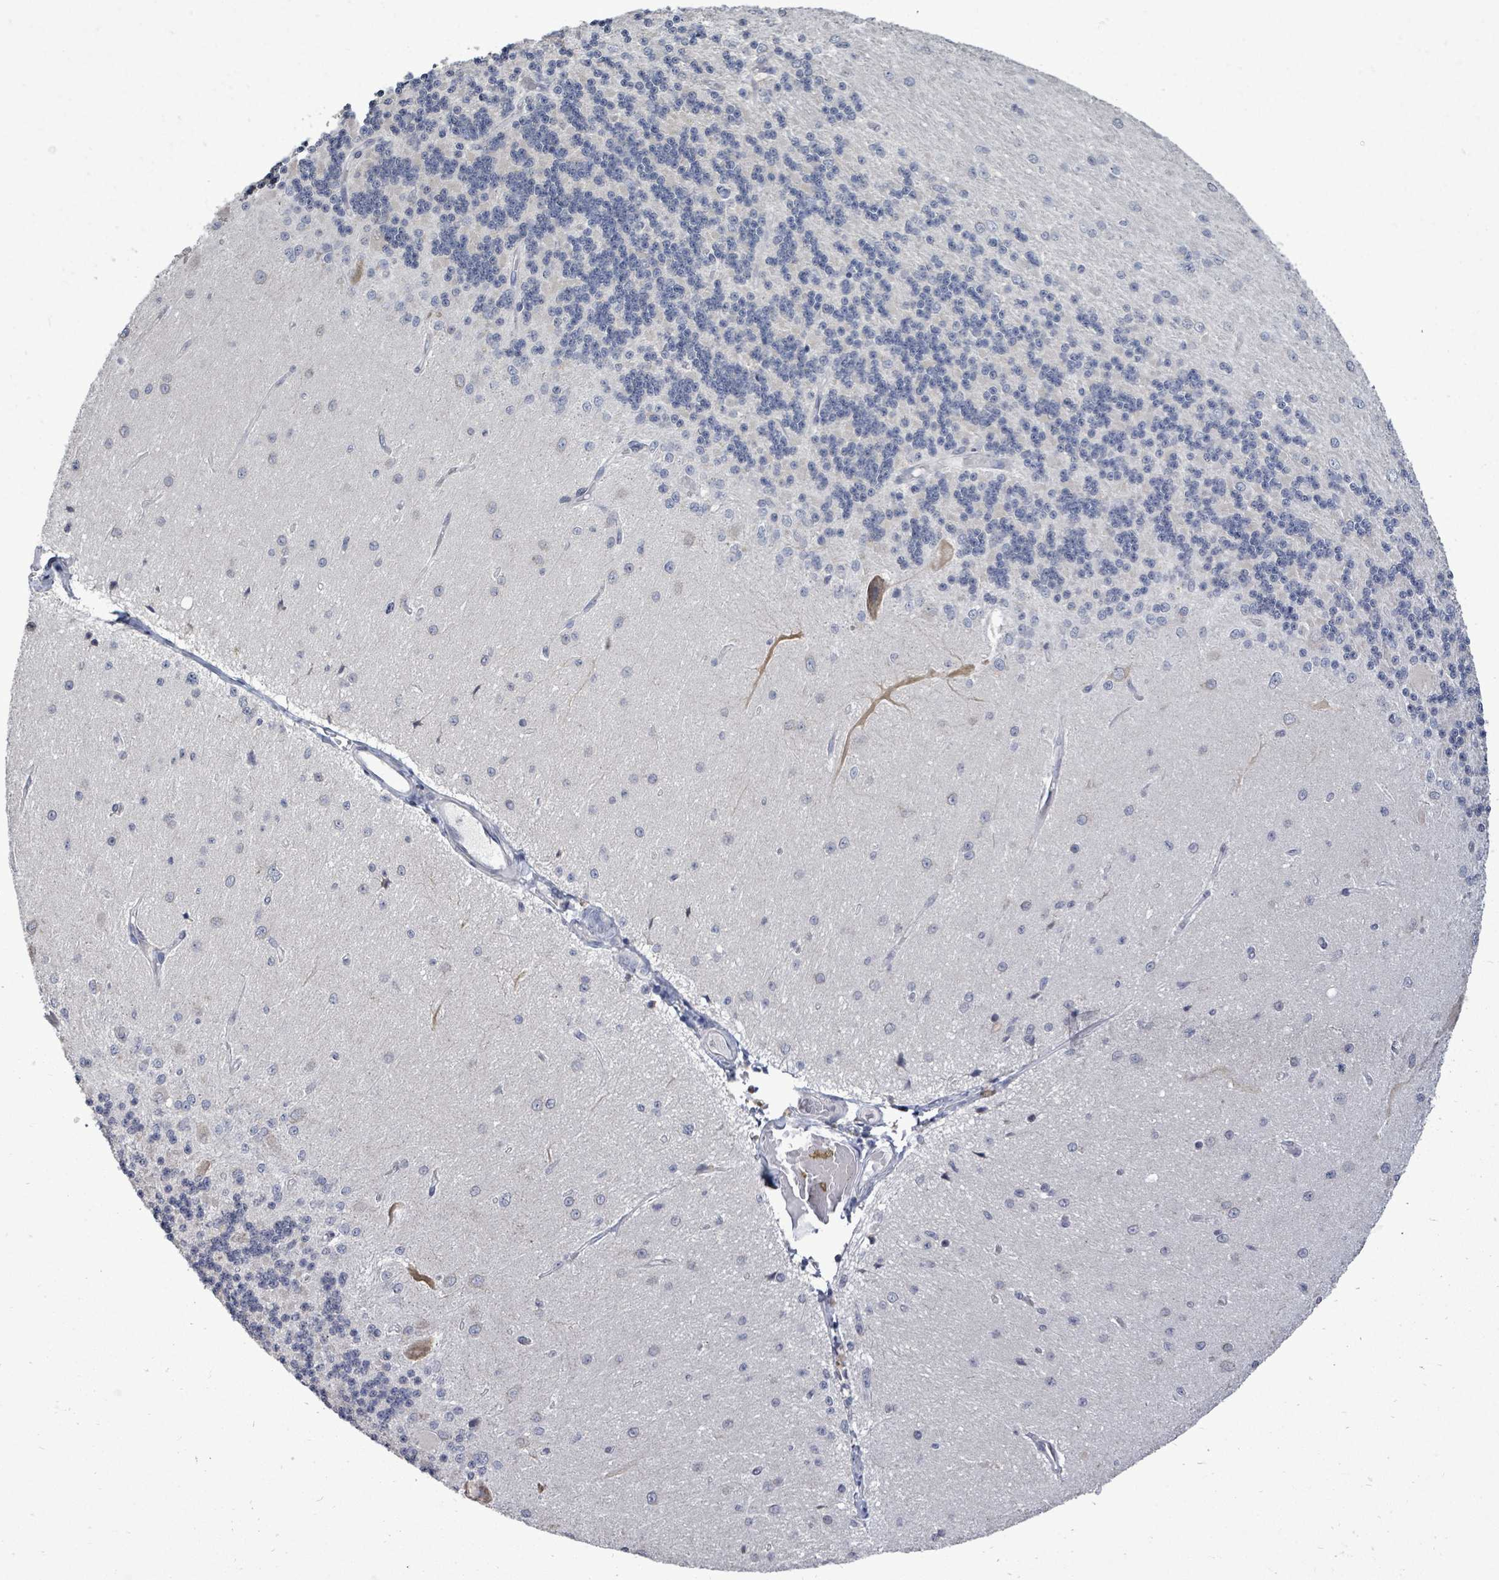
{"staining": {"intensity": "negative", "quantity": "none", "location": "none"}, "tissue": "cerebellum", "cell_type": "Cells in granular layer", "image_type": "normal", "snomed": [{"axis": "morphology", "description": "Normal tissue, NOS"}, {"axis": "topography", "description": "Cerebellum"}], "caption": "Image shows no protein expression in cells in granular layer of benign cerebellum. (DAB immunohistochemistry with hematoxylin counter stain).", "gene": "POMGNT2", "patient": {"sex": "female", "age": 29}}